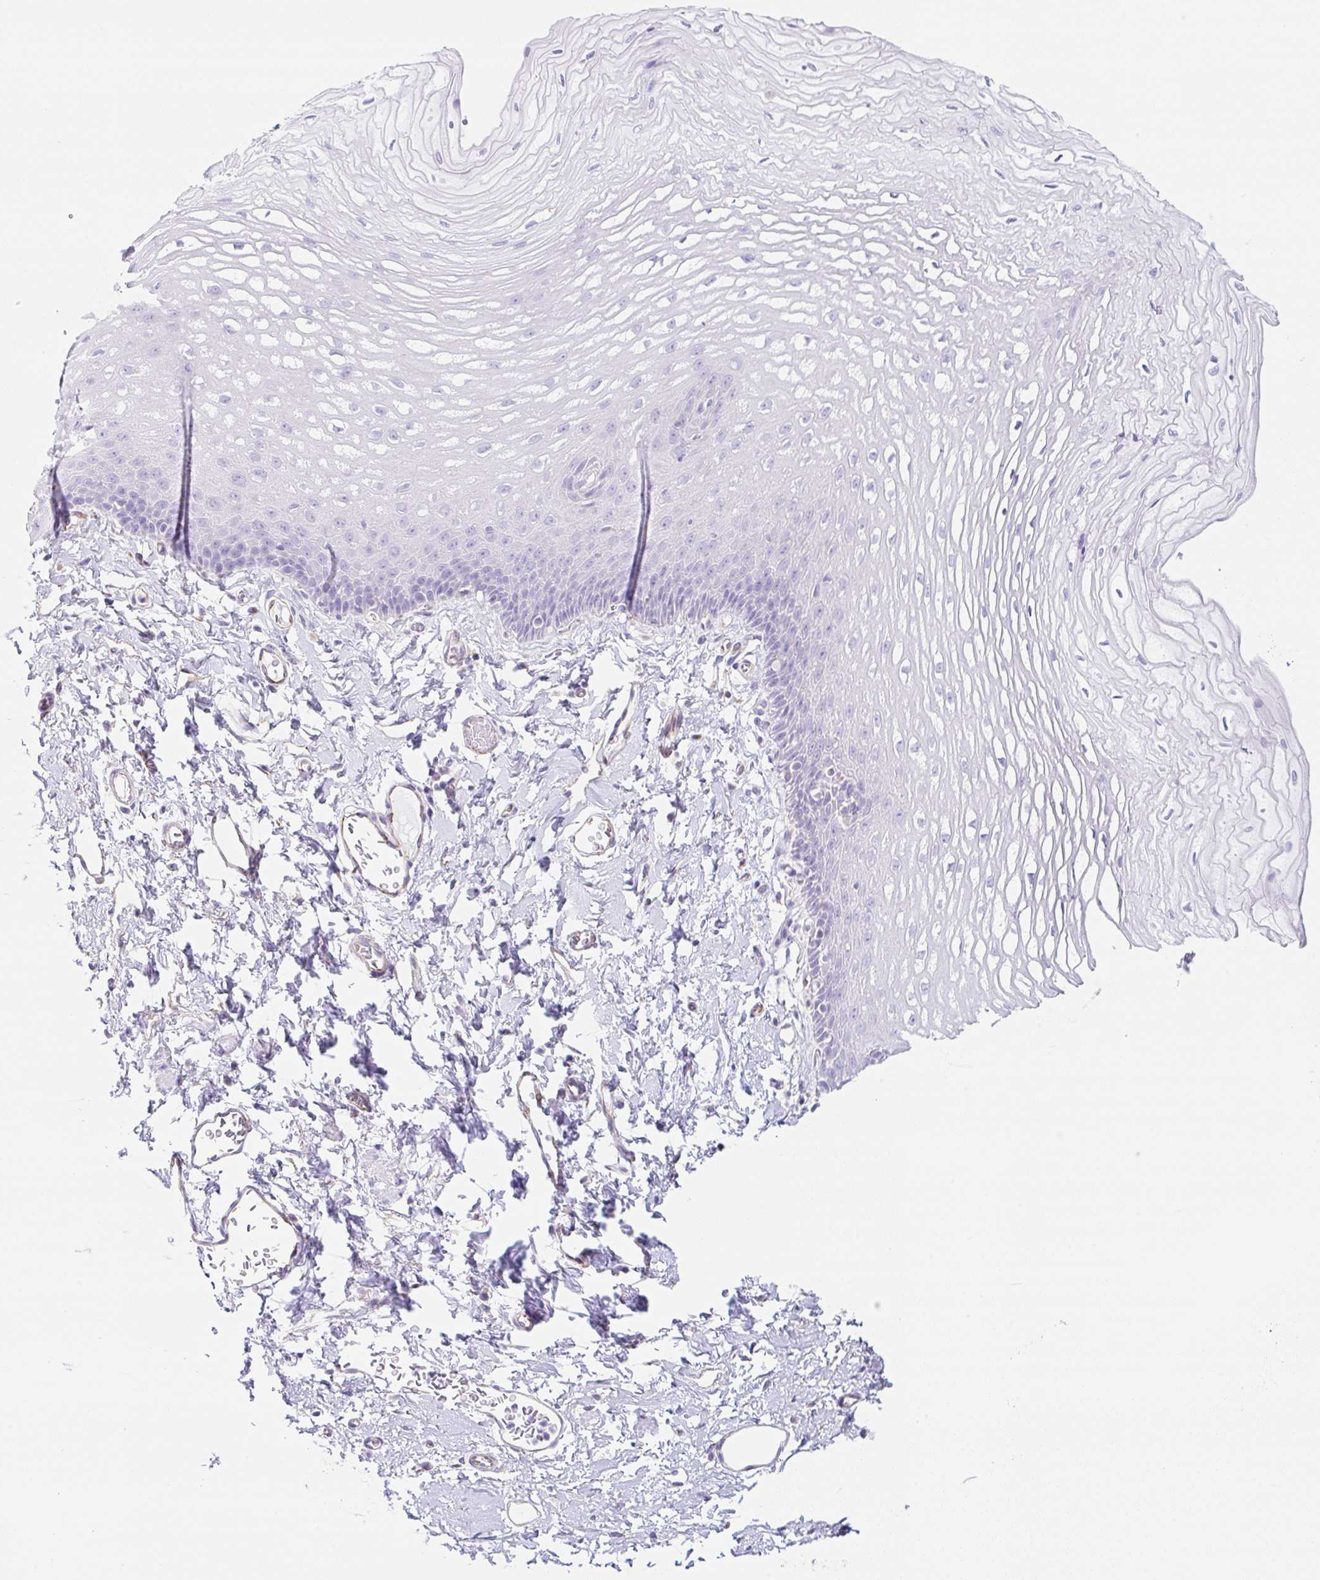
{"staining": {"intensity": "negative", "quantity": "none", "location": "none"}, "tissue": "esophagus", "cell_type": "Squamous epithelial cells", "image_type": "normal", "snomed": [{"axis": "morphology", "description": "Normal tissue, NOS"}, {"axis": "topography", "description": "Esophagus"}], "caption": "Immunohistochemical staining of unremarkable esophagus demonstrates no significant expression in squamous epithelial cells.", "gene": "DKK4", "patient": {"sex": "male", "age": 70}}